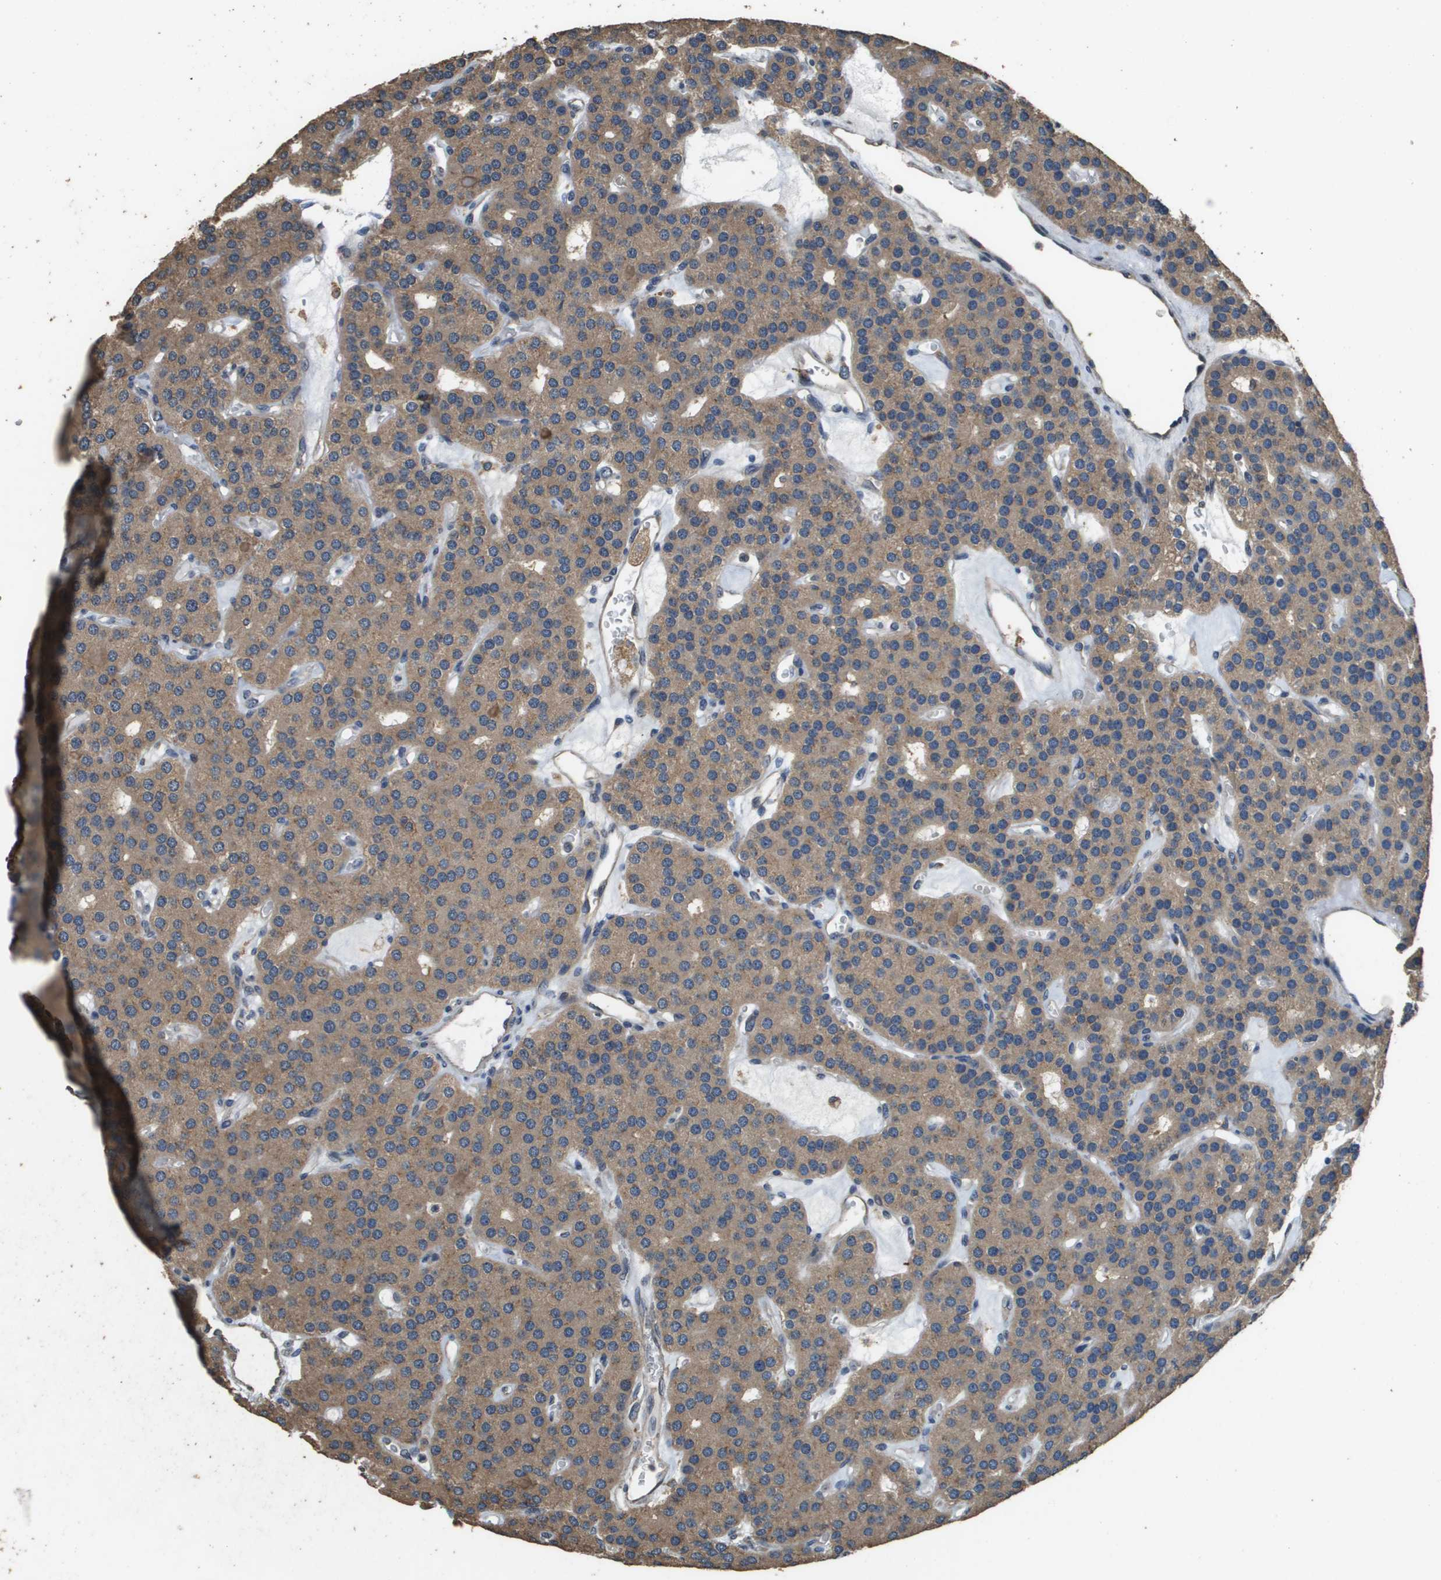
{"staining": {"intensity": "moderate", "quantity": ">75%", "location": "cytoplasmic/membranous"}, "tissue": "parathyroid gland", "cell_type": "Glandular cells", "image_type": "normal", "snomed": [{"axis": "morphology", "description": "Normal tissue, NOS"}, {"axis": "morphology", "description": "Adenoma, NOS"}, {"axis": "topography", "description": "Parathyroid gland"}], "caption": "Parathyroid gland stained with a brown dye reveals moderate cytoplasmic/membranous positive positivity in approximately >75% of glandular cells.", "gene": "RAB6B", "patient": {"sex": "female", "age": 86}}